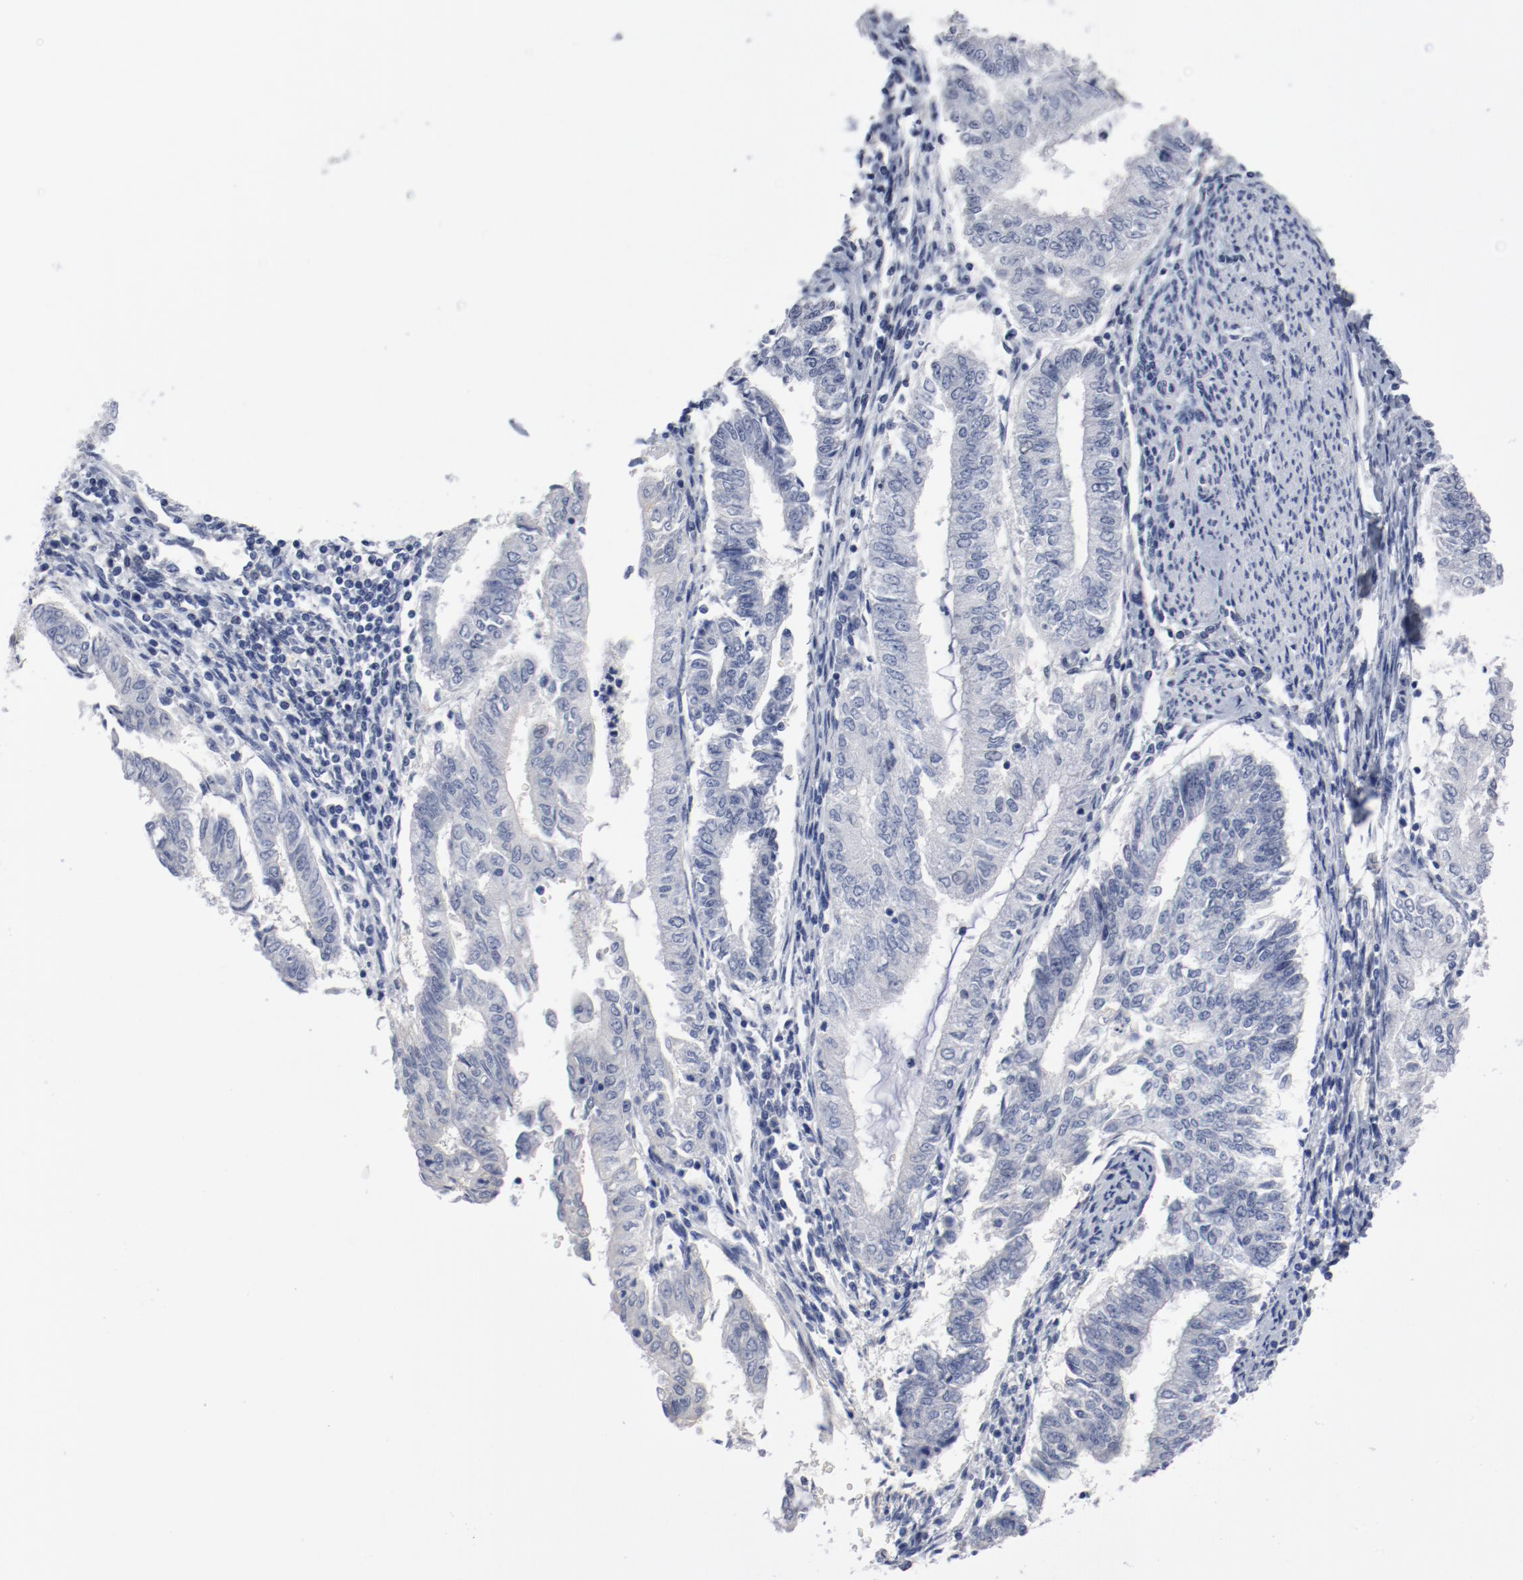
{"staining": {"intensity": "negative", "quantity": "none", "location": "none"}, "tissue": "endometrial cancer", "cell_type": "Tumor cells", "image_type": "cancer", "snomed": [{"axis": "morphology", "description": "Adenocarcinoma, NOS"}, {"axis": "topography", "description": "Endometrium"}], "caption": "This is an immunohistochemistry (IHC) histopathology image of endometrial cancer. There is no staining in tumor cells.", "gene": "ANKLE2", "patient": {"sex": "female", "age": 66}}